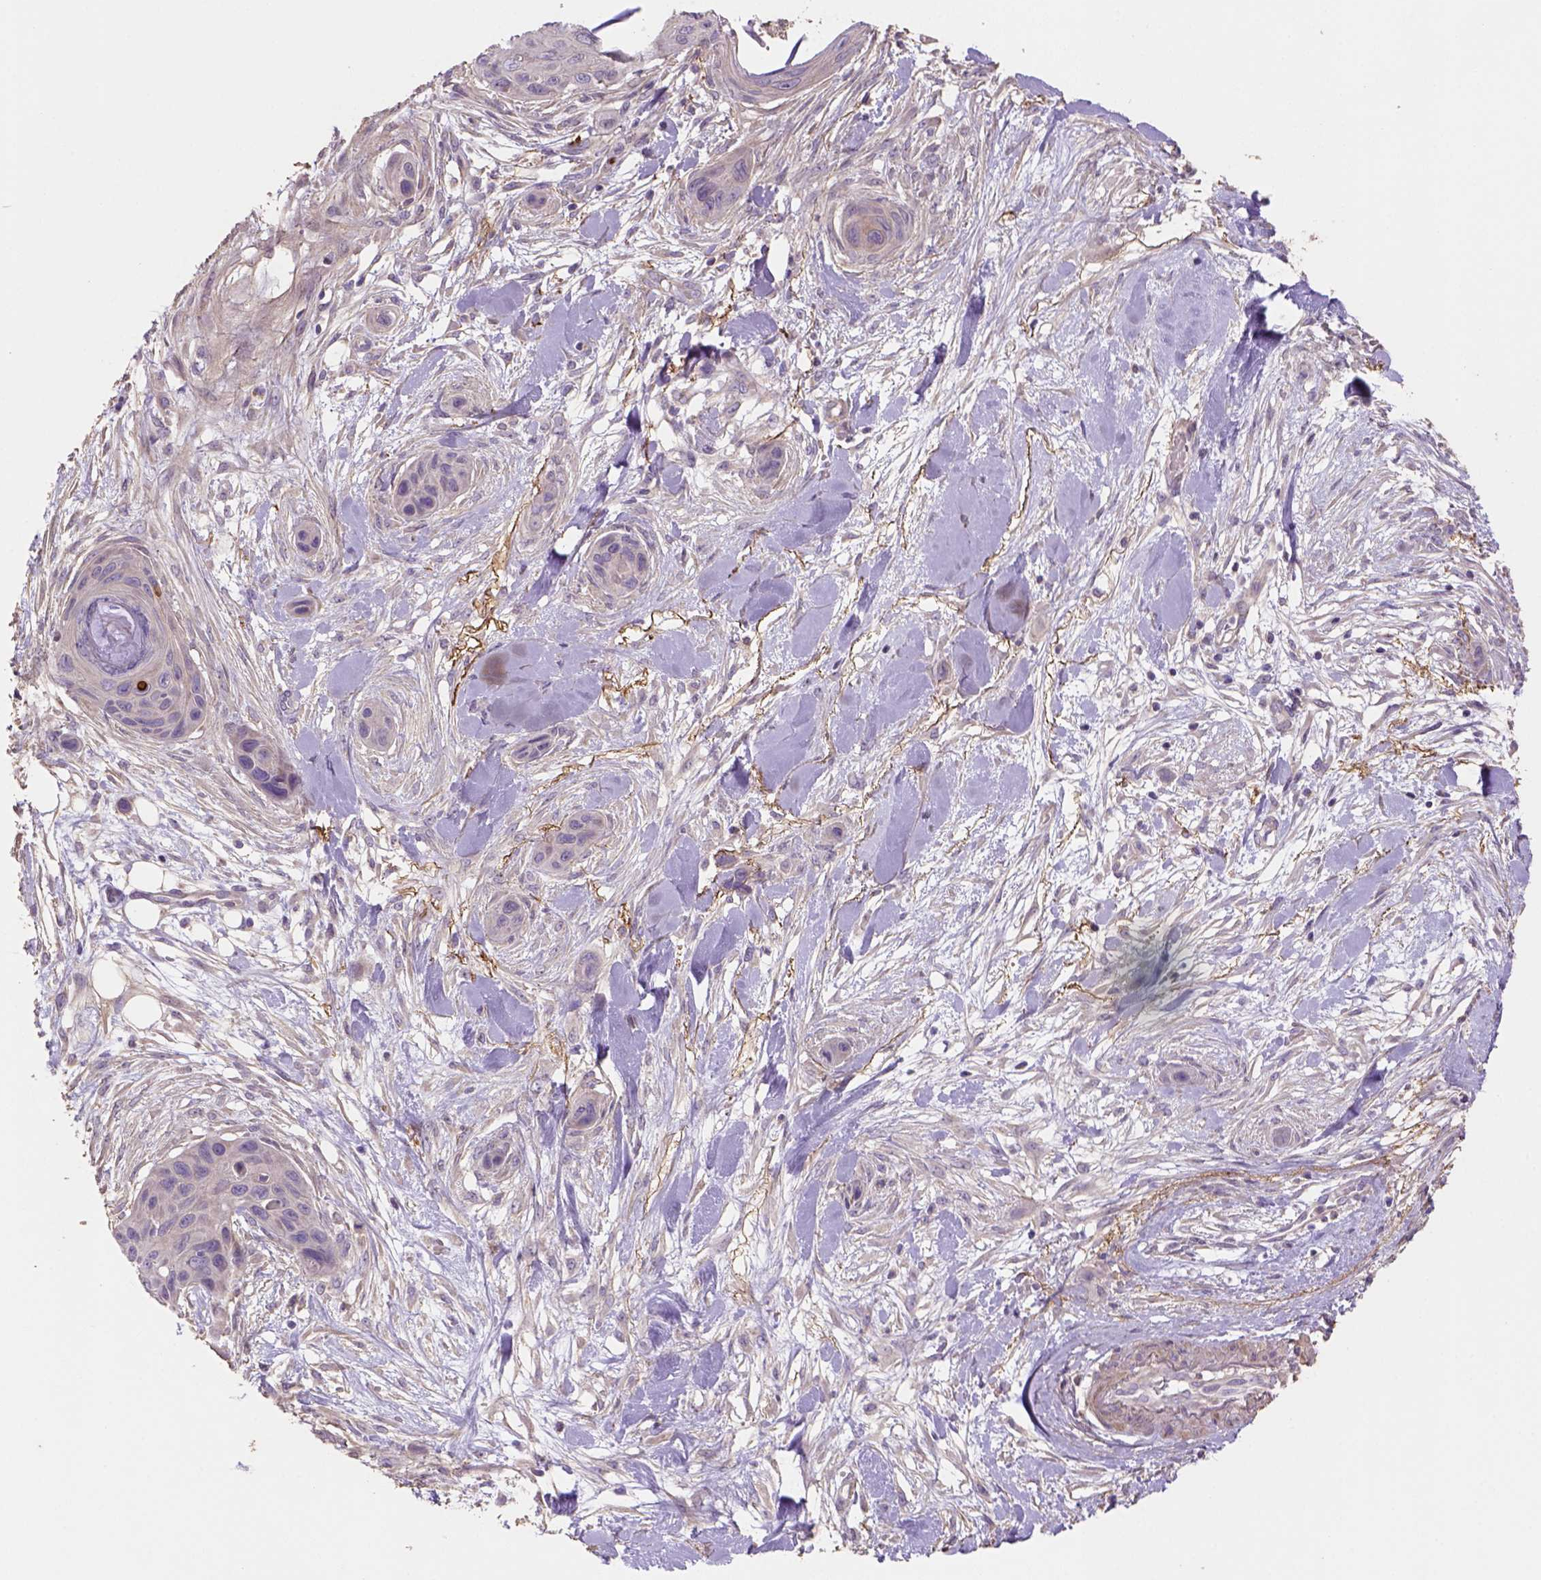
{"staining": {"intensity": "negative", "quantity": "none", "location": "none"}, "tissue": "skin cancer", "cell_type": "Tumor cells", "image_type": "cancer", "snomed": [{"axis": "morphology", "description": "Squamous cell carcinoma, NOS"}, {"axis": "topography", "description": "Skin"}], "caption": "Immunohistochemistry image of neoplastic tissue: skin cancer (squamous cell carcinoma) stained with DAB demonstrates no significant protein expression in tumor cells.", "gene": "HTRA1", "patient": {"sex": "male", "age": 82}}